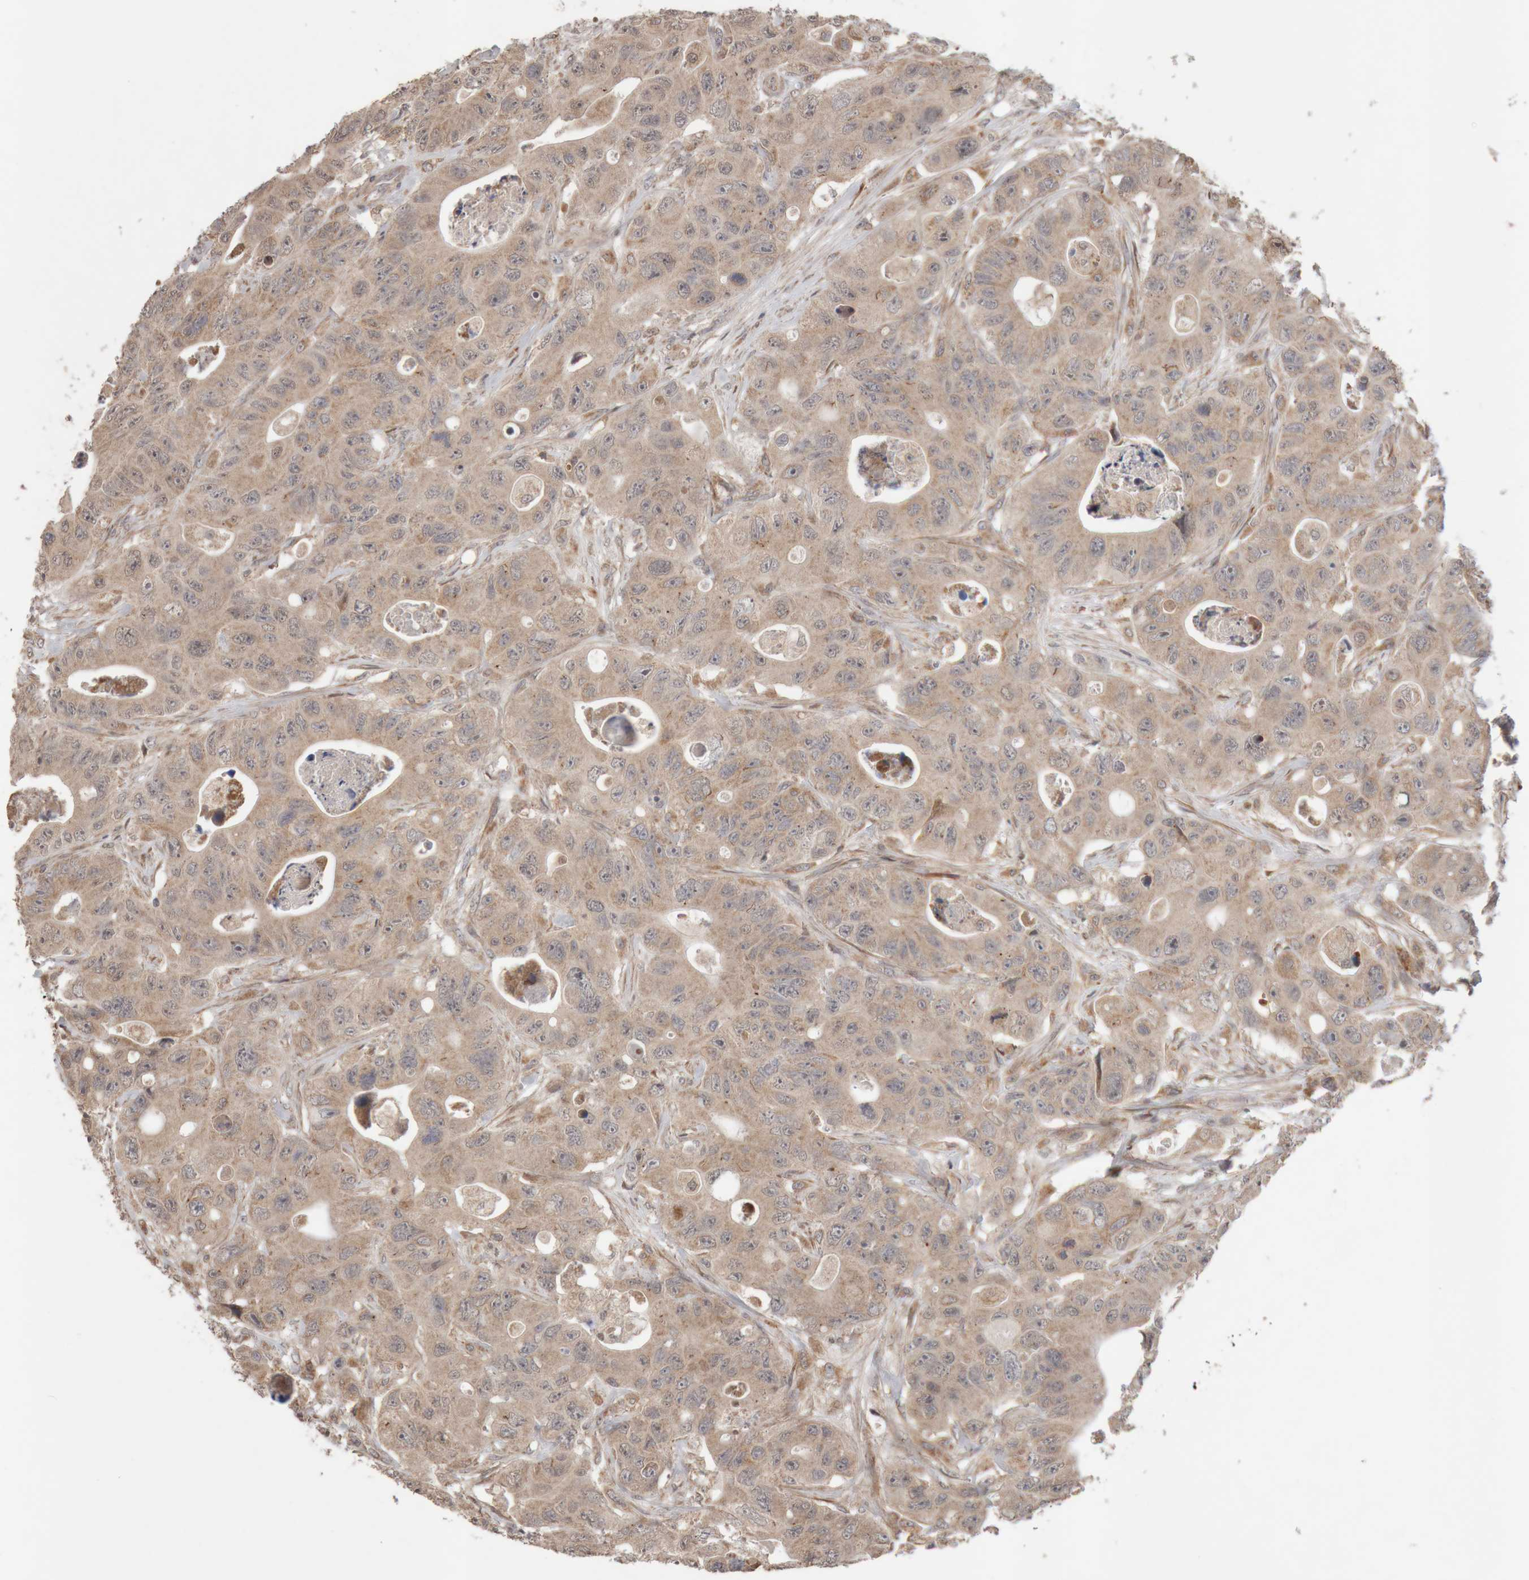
{"staining": {"intensity": "weak", "quantity": ">75%", "location": "cytoplasmic/membranous"}, "tissue": "colorectal cancer", "cell_type": "Tumor cells", "image_type": "cancer", "snomed": [{"axis": "morphology", "description": "Adenocarcinoma, NOS"}, {"axis": "topography", "description": "Colon"}], "caption": "Colorectal cancer stained for a protein (brown) exhibits weak cytoplasmic/membranous positive expression in about >75% of tumor cells.", "gene": "KIF21B", "patient": {"sex": "female", "age": 46}}